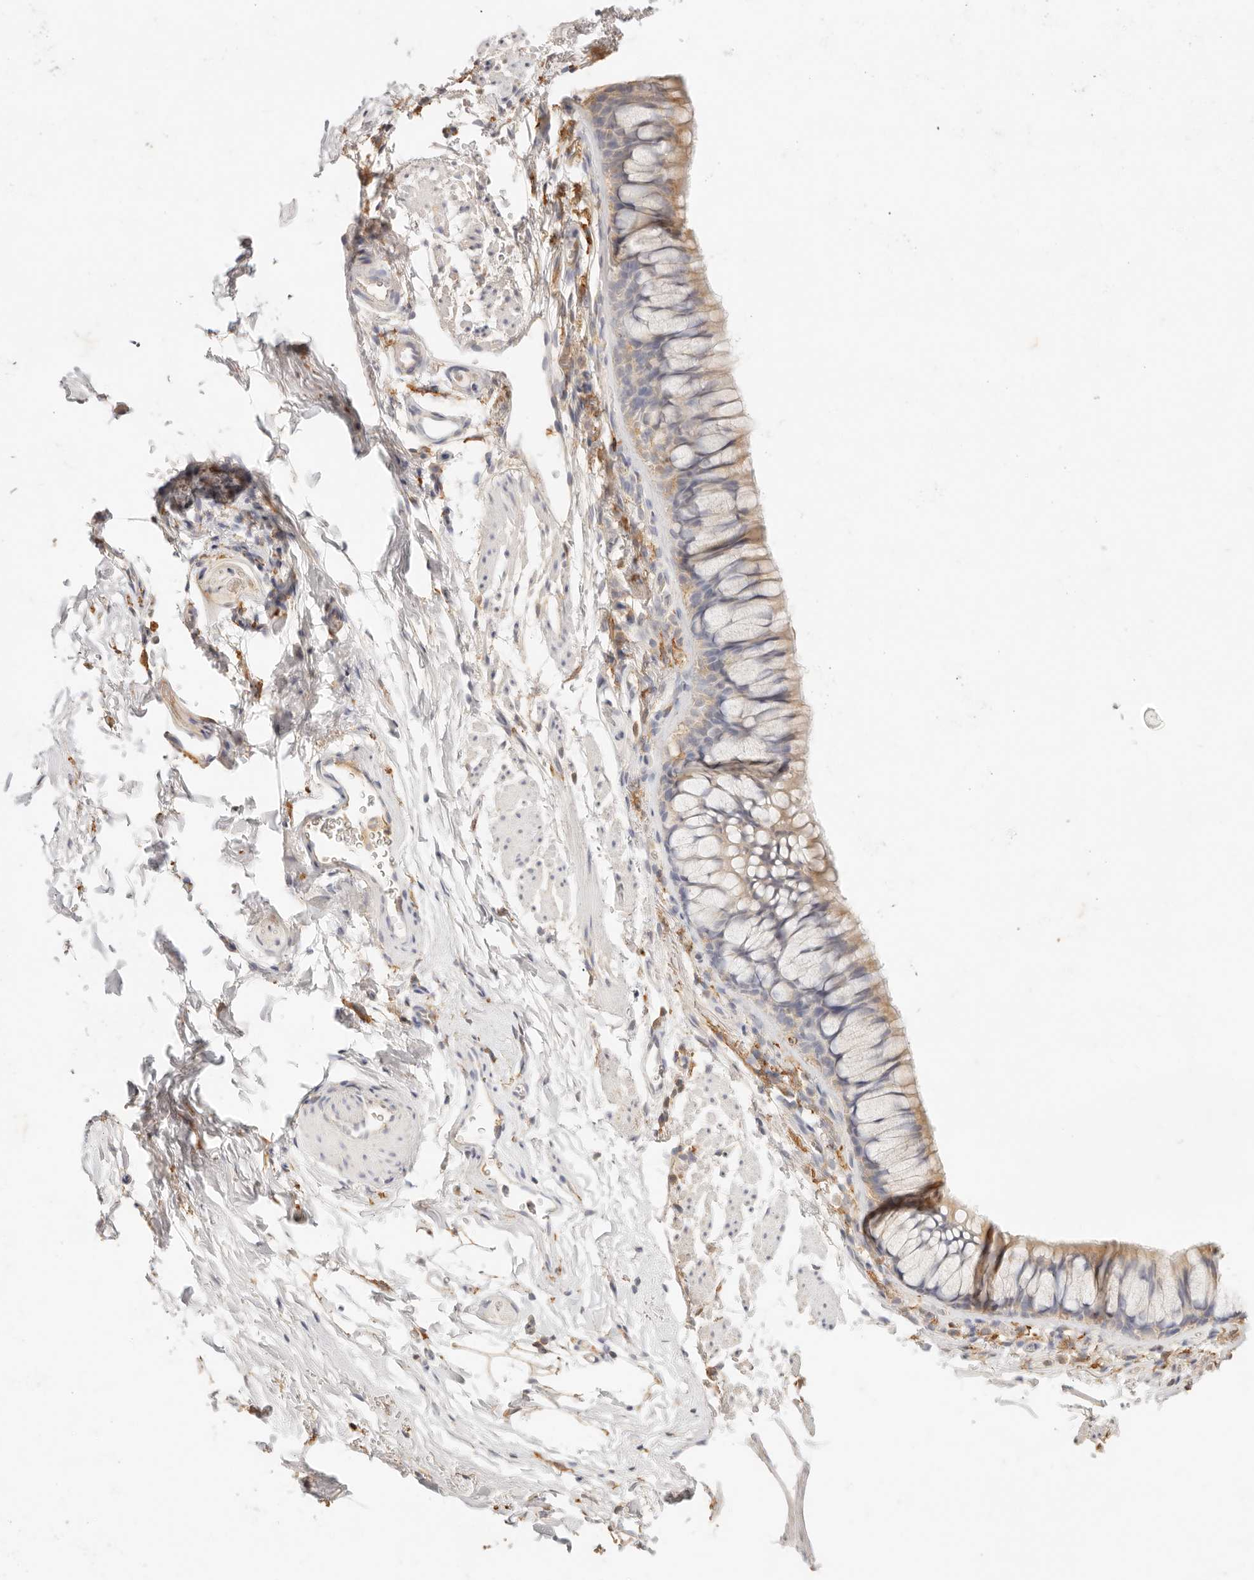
{"staining": {"intensity": "weak", "quantity": ">75%", "location": "cytoplasmic/membranous"}, "tissue": "bronchus", "cell_type": "Respiratory epithelial cells", "image_type": "normal", "snomed": [{"axis": "morphology", "description": "Normal tissue, NOS"}, {"axis": "topography", "description": "Cartilage tissue"}, {"axis": "topography", "description": "Bronchus"}], "caption": "Brown immunohistochemical staining in benign human bronchus reveals weak cytoplasmic/membranous positivity in approximately >75% of respiratory epithelial cells.", "gene": "HK2", "patient": {"sex": "female", "age": 53}}